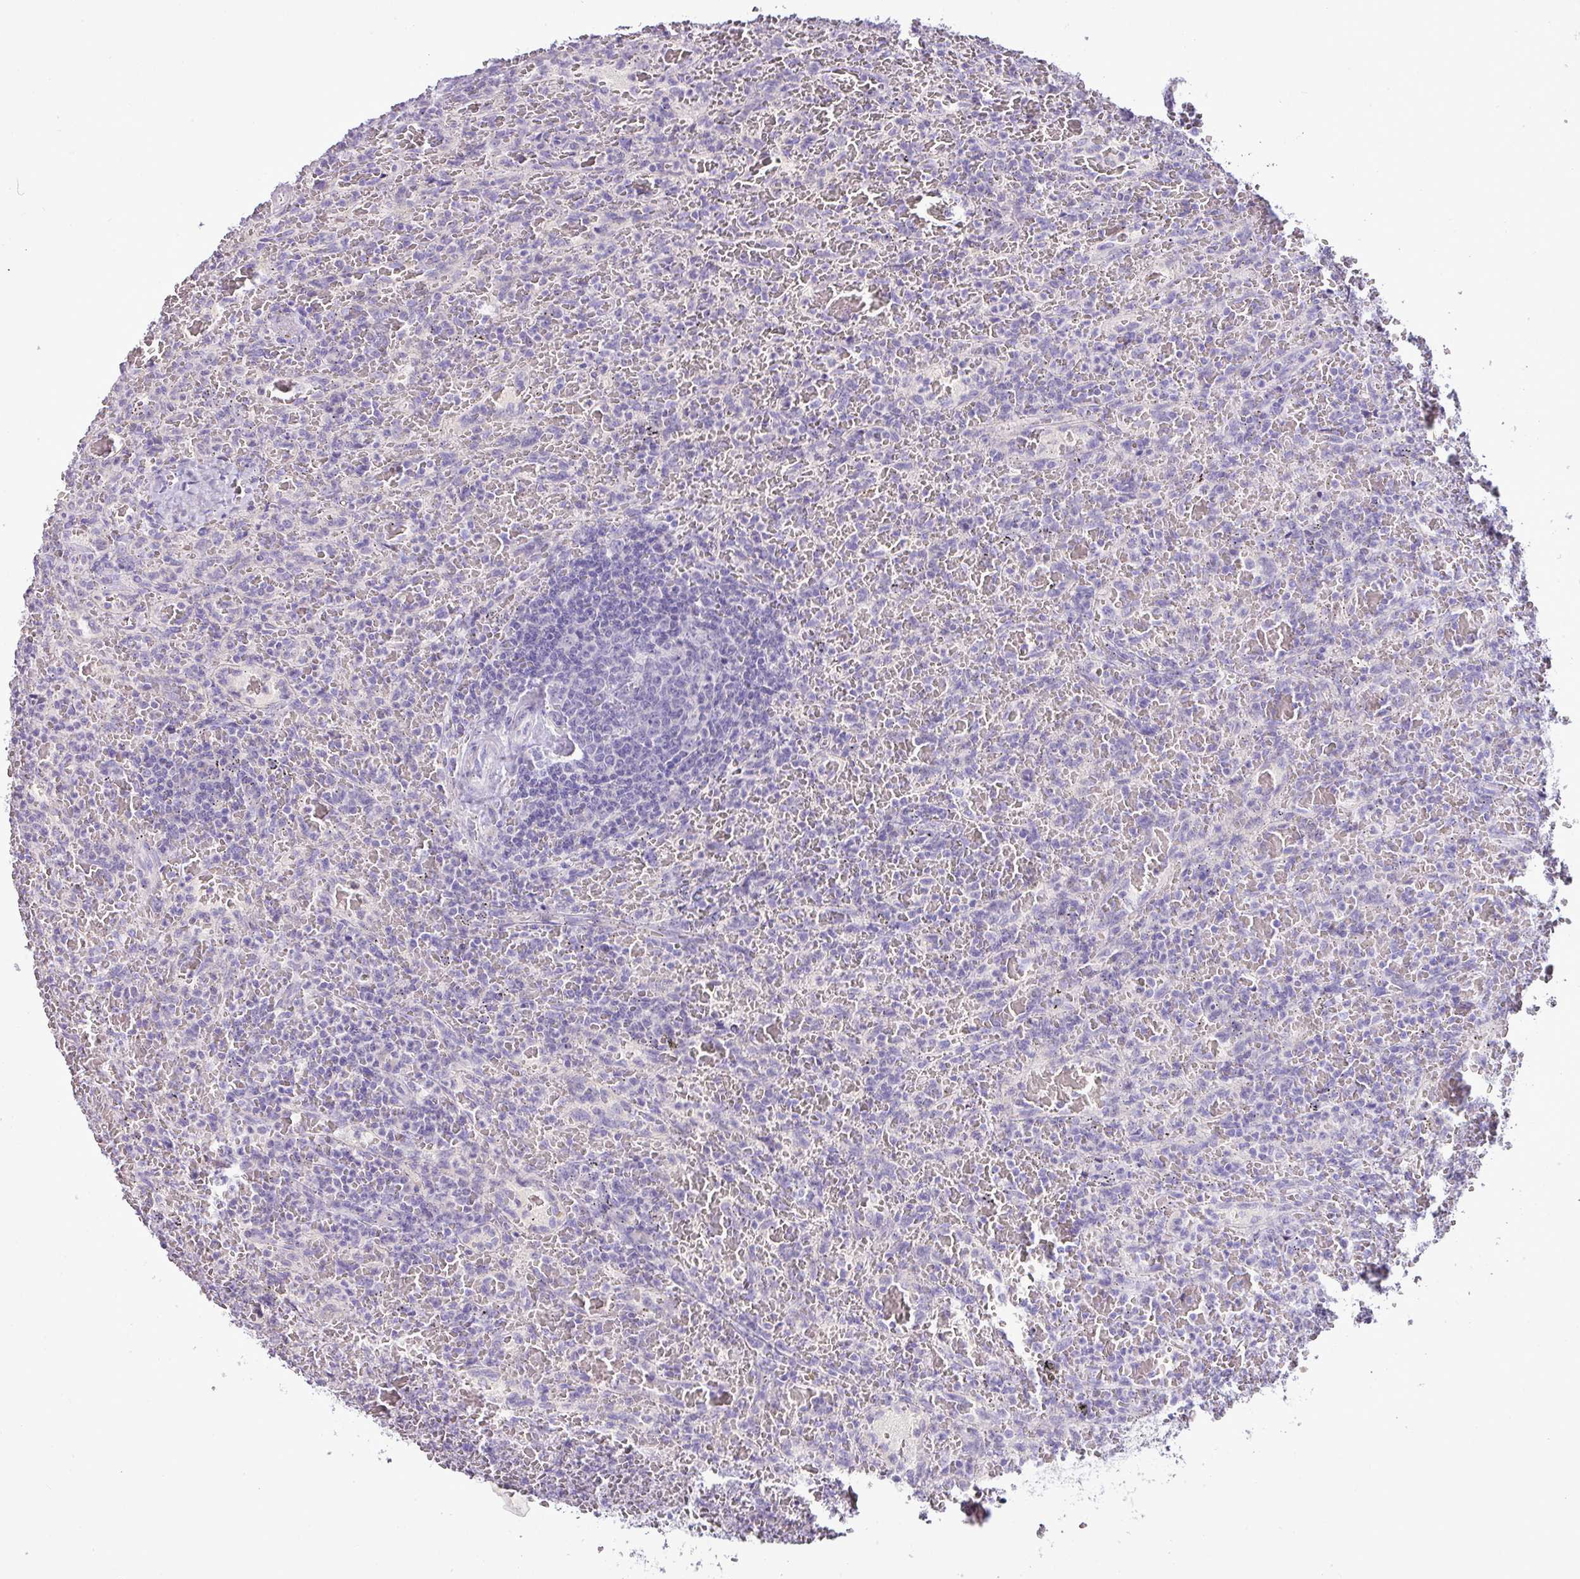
{"staining": {"intensity": "negative", "quantity": "none", "location": "none"}, "tissue": "lymphoma", "cell_type": "Tumor cells", "image_type": "cancer", "snomed": [{"axis": "morphology", "description": "Malignant lymphoma, non-Hodgkin's type, Low grade"}, {"axis": "topography", "description": "Spleen"}], "caption": "The photomicrograph reveals no staining of tumor cells in malignant lymphoma, non-Hodgkin's type (low-grade).", "gene": "BRINP2", "patient": {"sex": "female", "age": 64}}